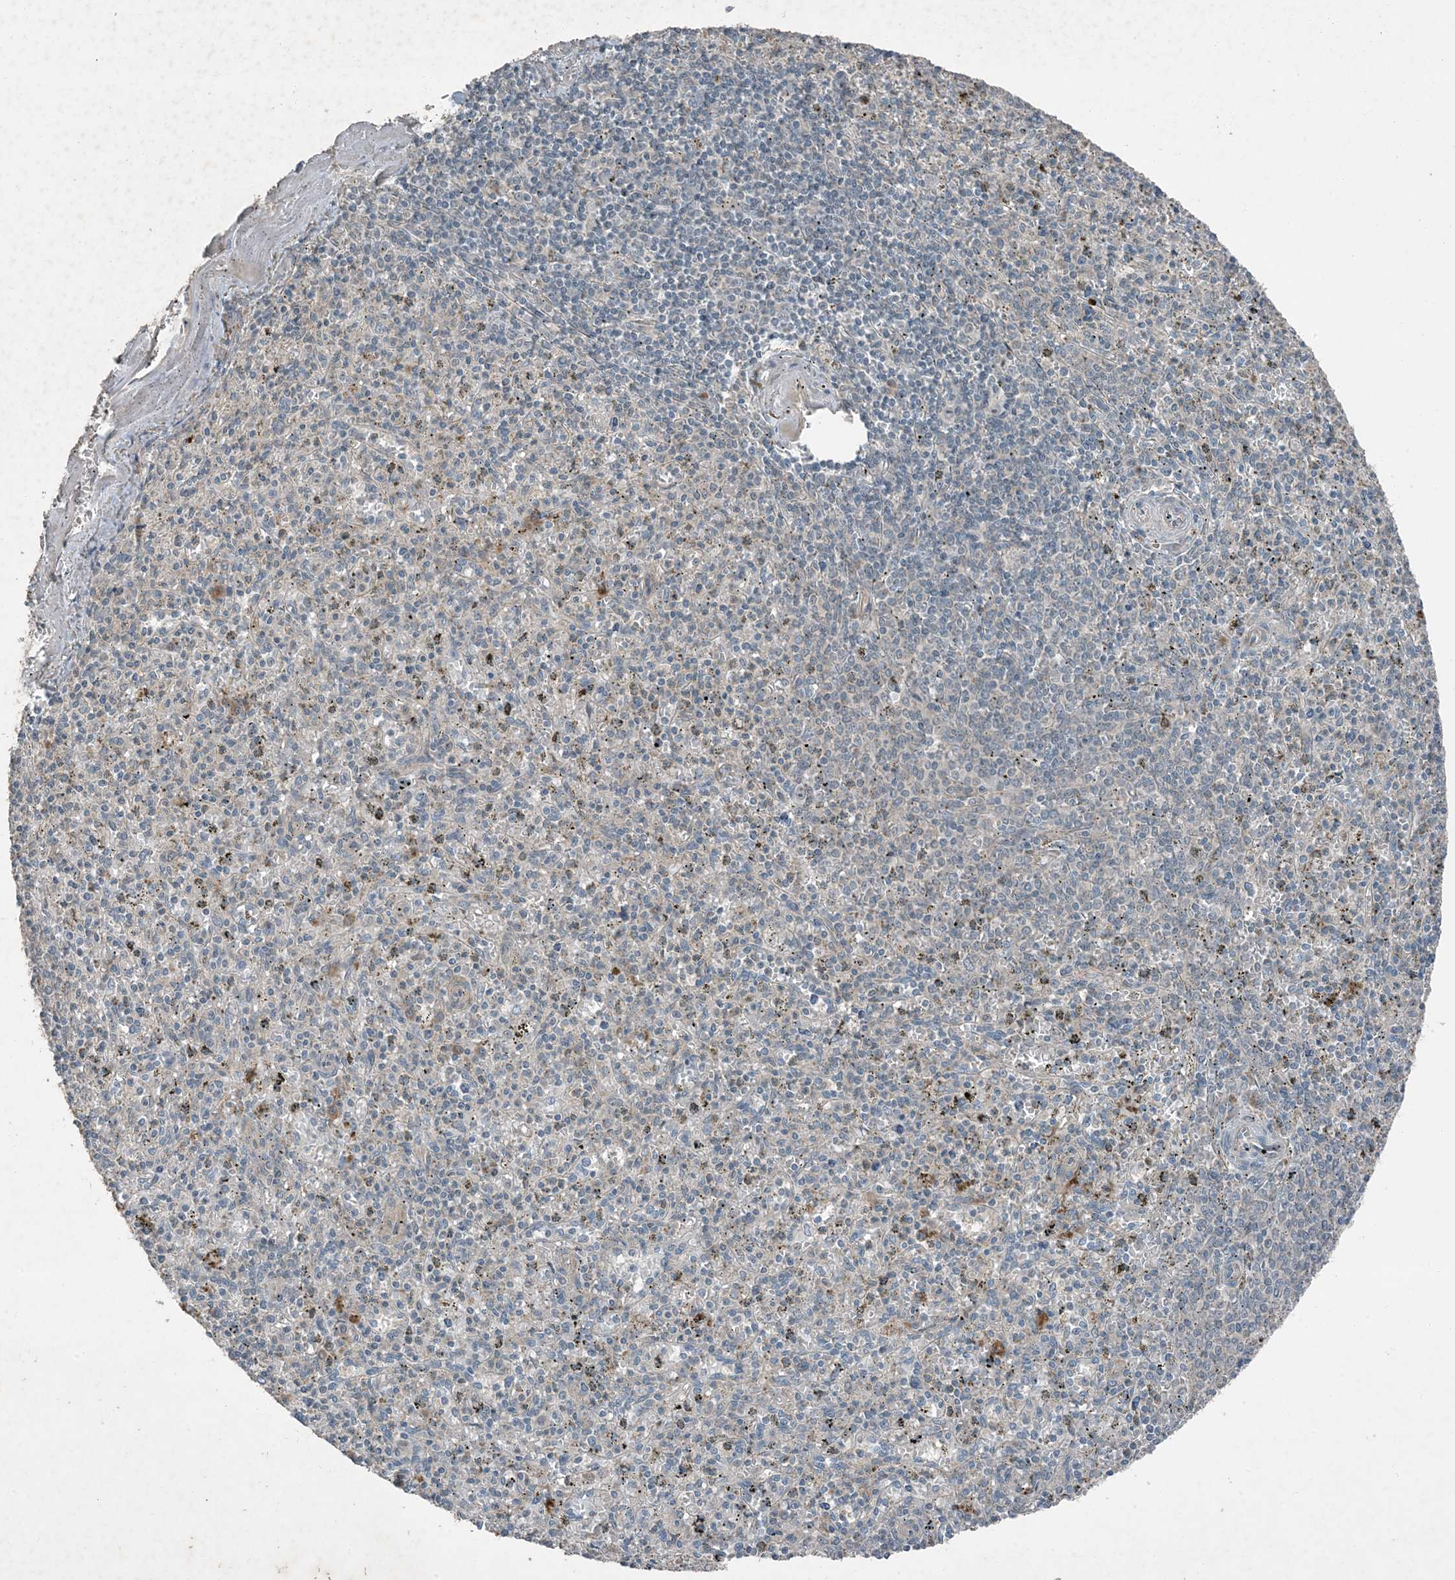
{"staining": {"intensity": "negative", "quantity": "none", "location": "none"}, "tissue": "spleen", "cell_type": "Cells in red pulp", "image_type": "normal", "snomed": [{"axis": "morphology", "description": "Normal tissue, NOS"}, {"axis": "topography", "description": "Spleen"}], "caption": "Immunohistochemical staining of unremarkable human spleen displays no significant staining in cells in red pulp.", "gene": "MDN1", "patient": {"sex": "male", "age": 72}}